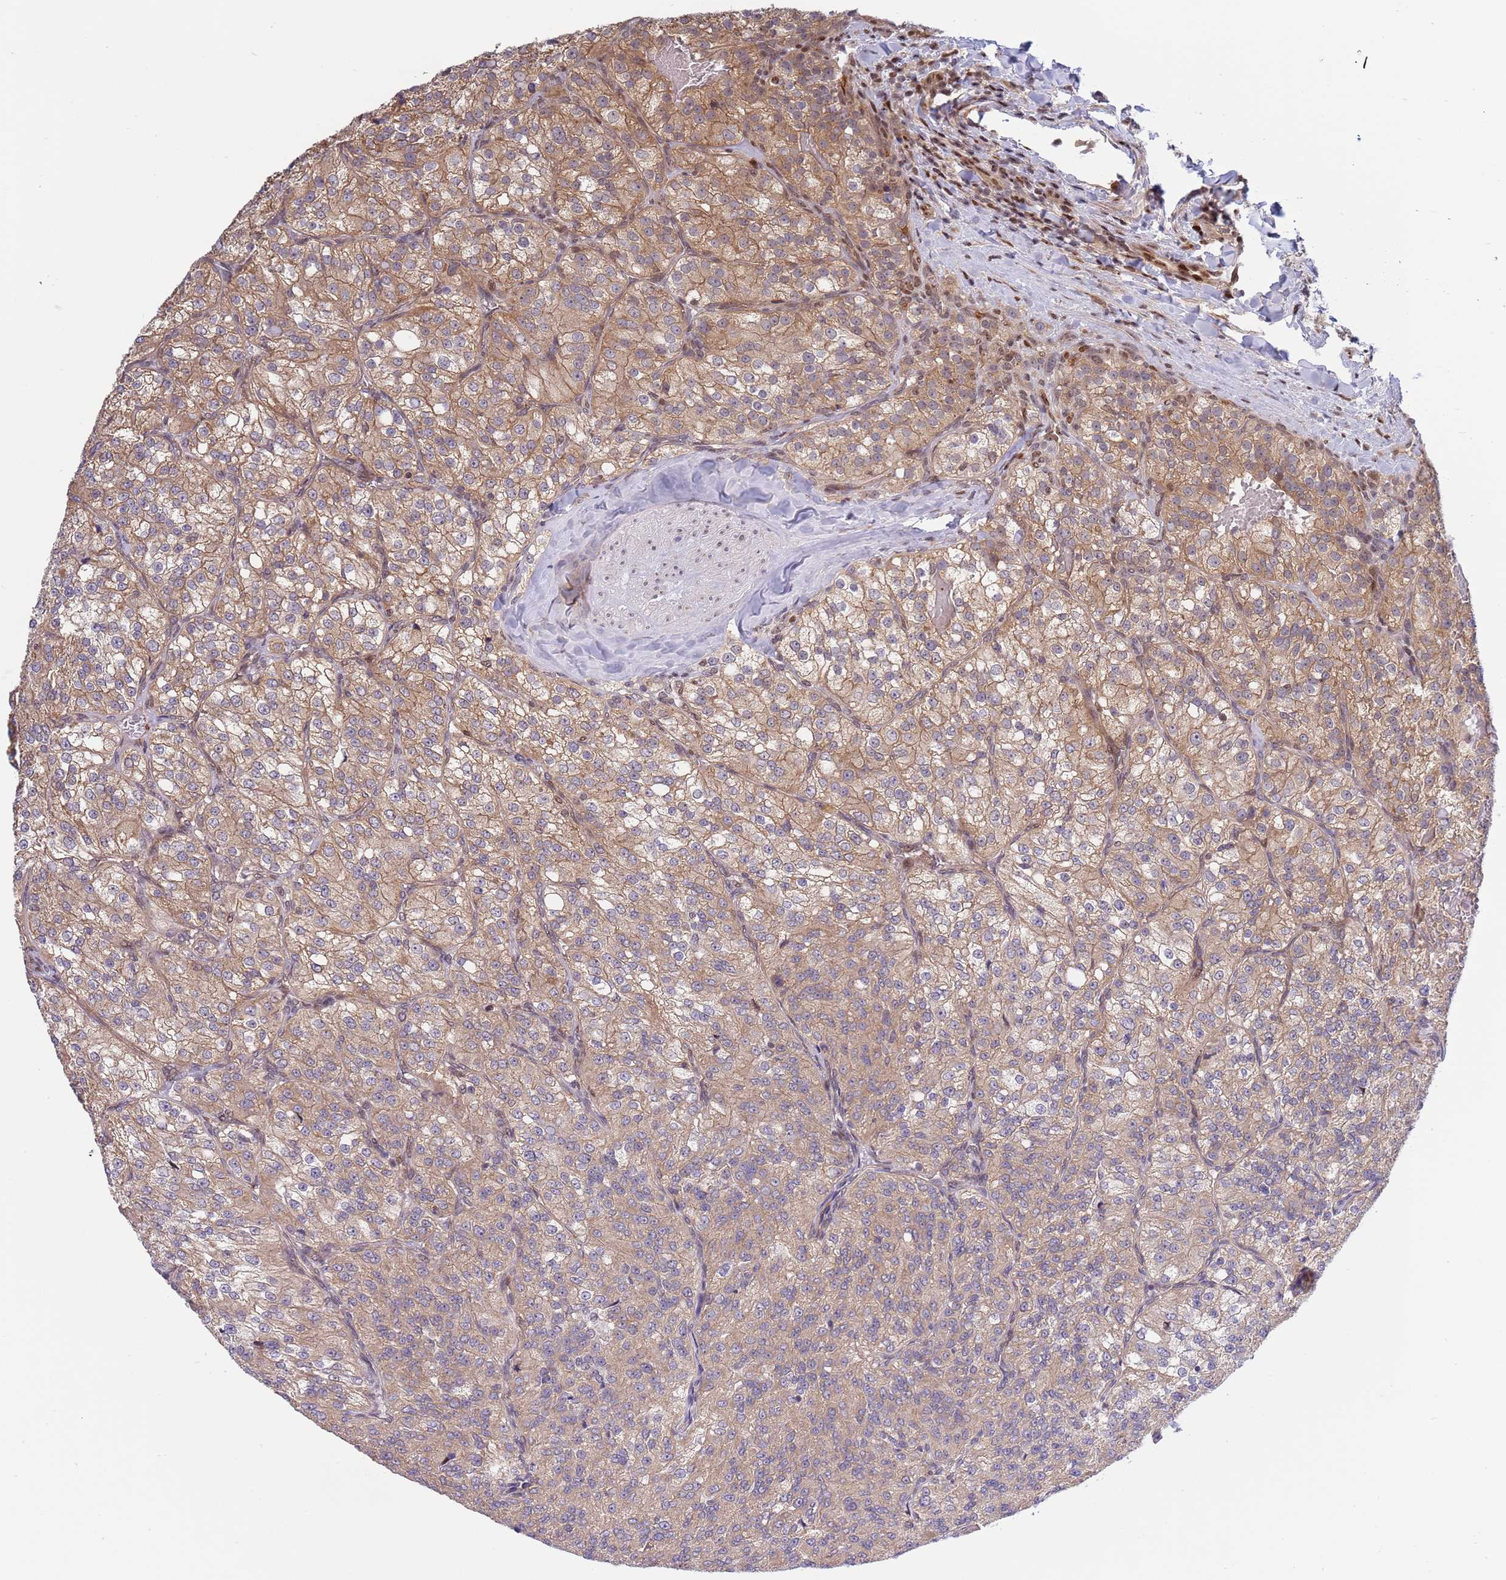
{"staining": {"intensity": "weak", "quantity": ">75%", "location": "cytoplasmic/membranous"}, "tissue": "renal cancer", "cell_type": "Tumor cells", "image_type": "cancer", "snomed": [{"axis": "morphology", "description": "Adenocarcinoma, NOS"}, {"axis": "topography", "description": "Kidney"}], "caption": "DAB (3,3'-diaminobenzidine) immunohistochemical staining of human renal cancer exhibits weak cytoplasmic/membranous protein expression in about >75% of tumor cells.", "gene": "TBX10", "patient": {"sex": "female", "age": 63}}